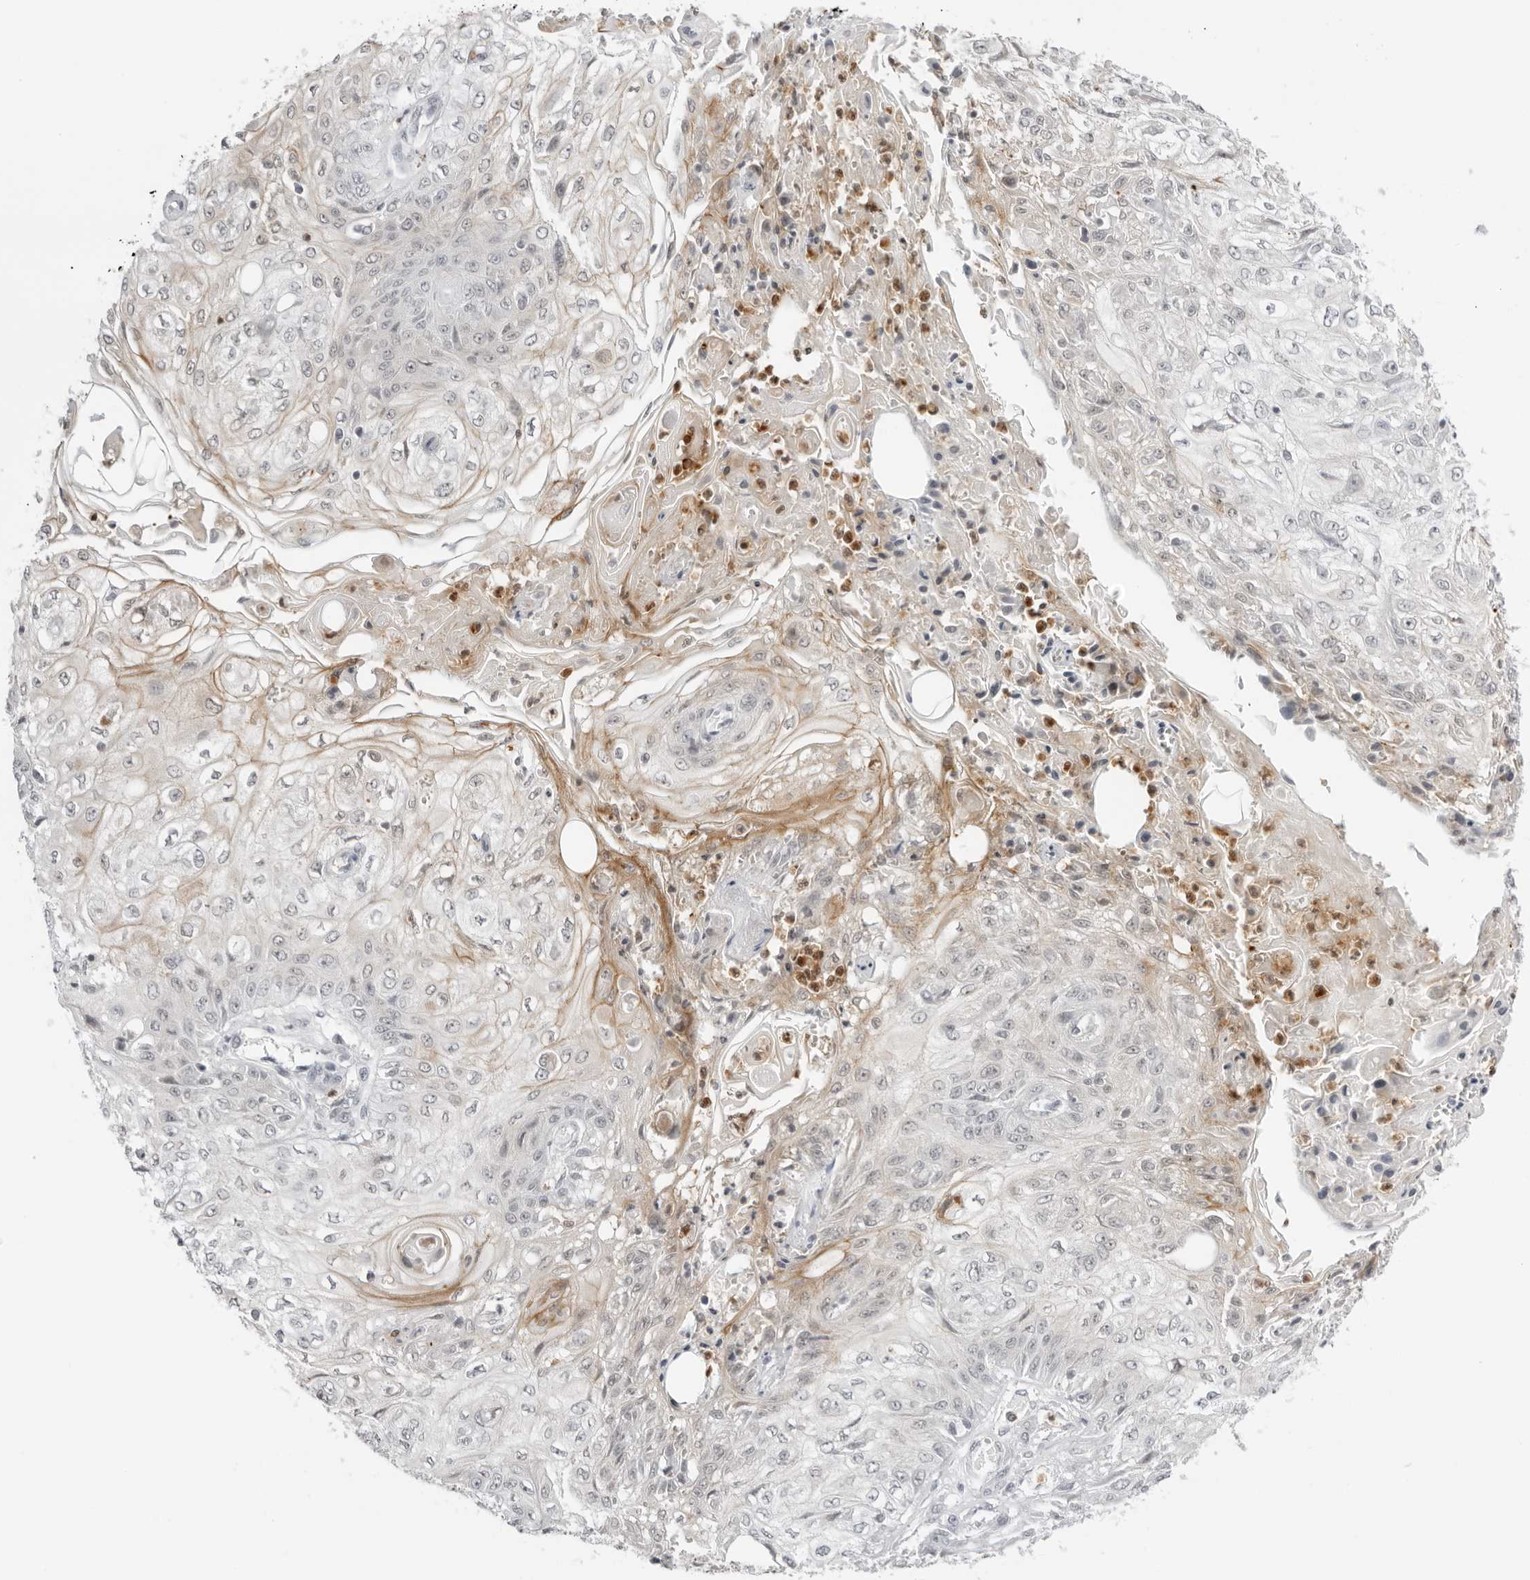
{"staining": {"intensity": "moderate", "quantity": "<25%", "location": "cytoplasmic/membranous"}, "tissue": "skin cancer", "cell_type": "Tumor cells", "image_type": "cancer", "snomed": [{"axis": "morphology", "description": "Squamous cell carcinoma, NOS"}, {"axis": "morphology", "description": "Squamous cell carcinoma, metastatic, NOS"}, {"axis": "topography", "description": "Skin"}, {"axis": "topography", "description": "Lymph node"}], "caption": "IHC staining of skin metastatic squamous cell carcinoma, which displays low levels of moderate cytoplasmic/membranous staining in about <25% of tumor cells indicating moderate cytoplasmic/membranous protein expression. The staining was performed using DAB (3,3'-diaminobenzidine) (brown) for protein detection and nuclei were counterstained in hematoxylin (blue).", "gene": "RNF146", "patient": {"sex": "male", "age": 75}}